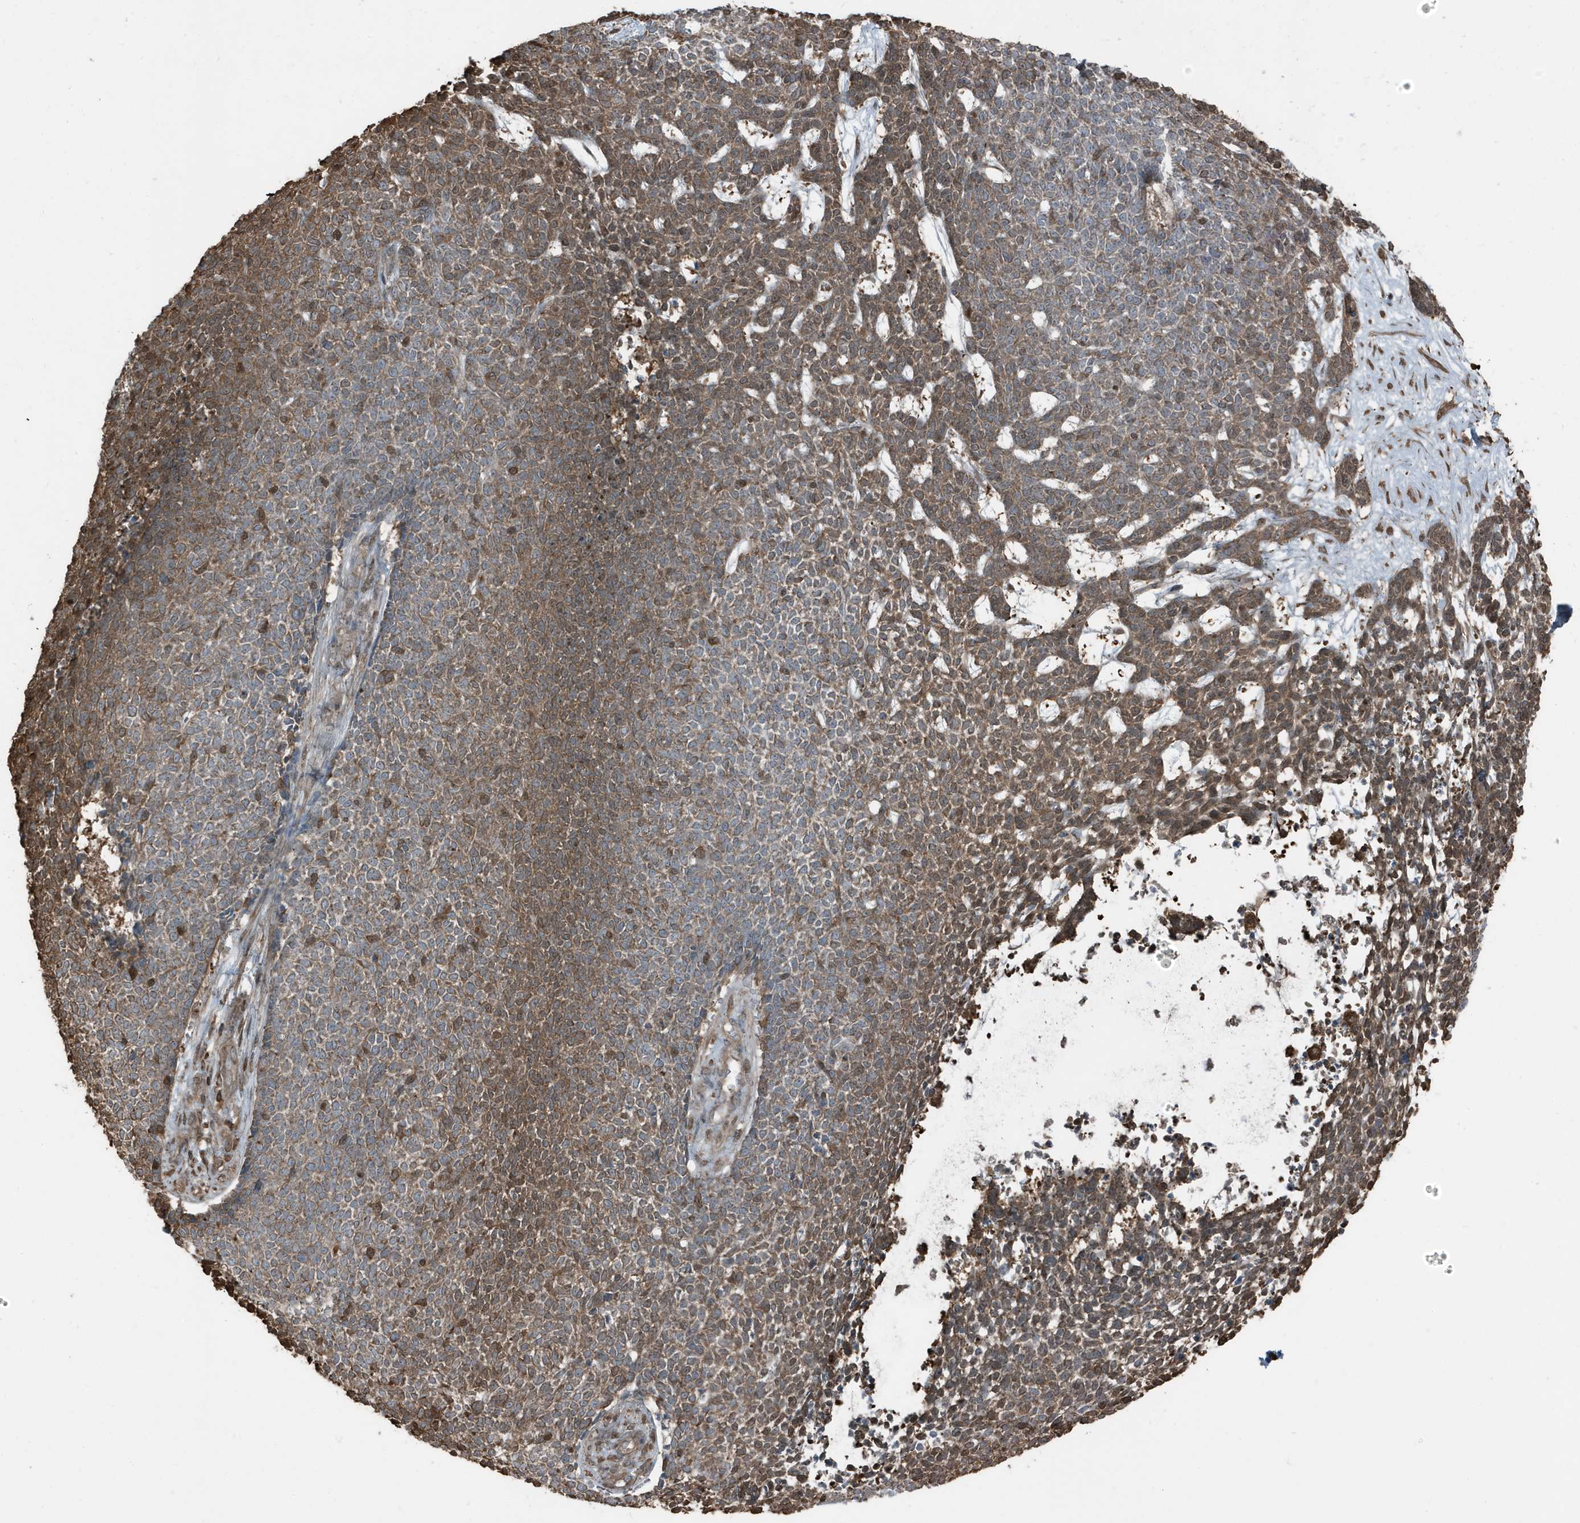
{"staining": {"intensity": "moderate", "quantity": ">75%", "location": "cytoplasmic/membranous"}, "tissue": "skin cancer", "cell_type": "Tumor cells", "image_type": "cancer", "snomed": [{"axis": "morphology", "description": "Basal cell carcinoma"}, {"axis": "topography", "description": "Skin"}], "caption": "Protein analysis of skin cancer tissue exhibits moderate cytoplasmic/membranous staining in about >75% of tumor cells.", "gene": "AZI2", "patient": {"sex": "female", "age": 84}}